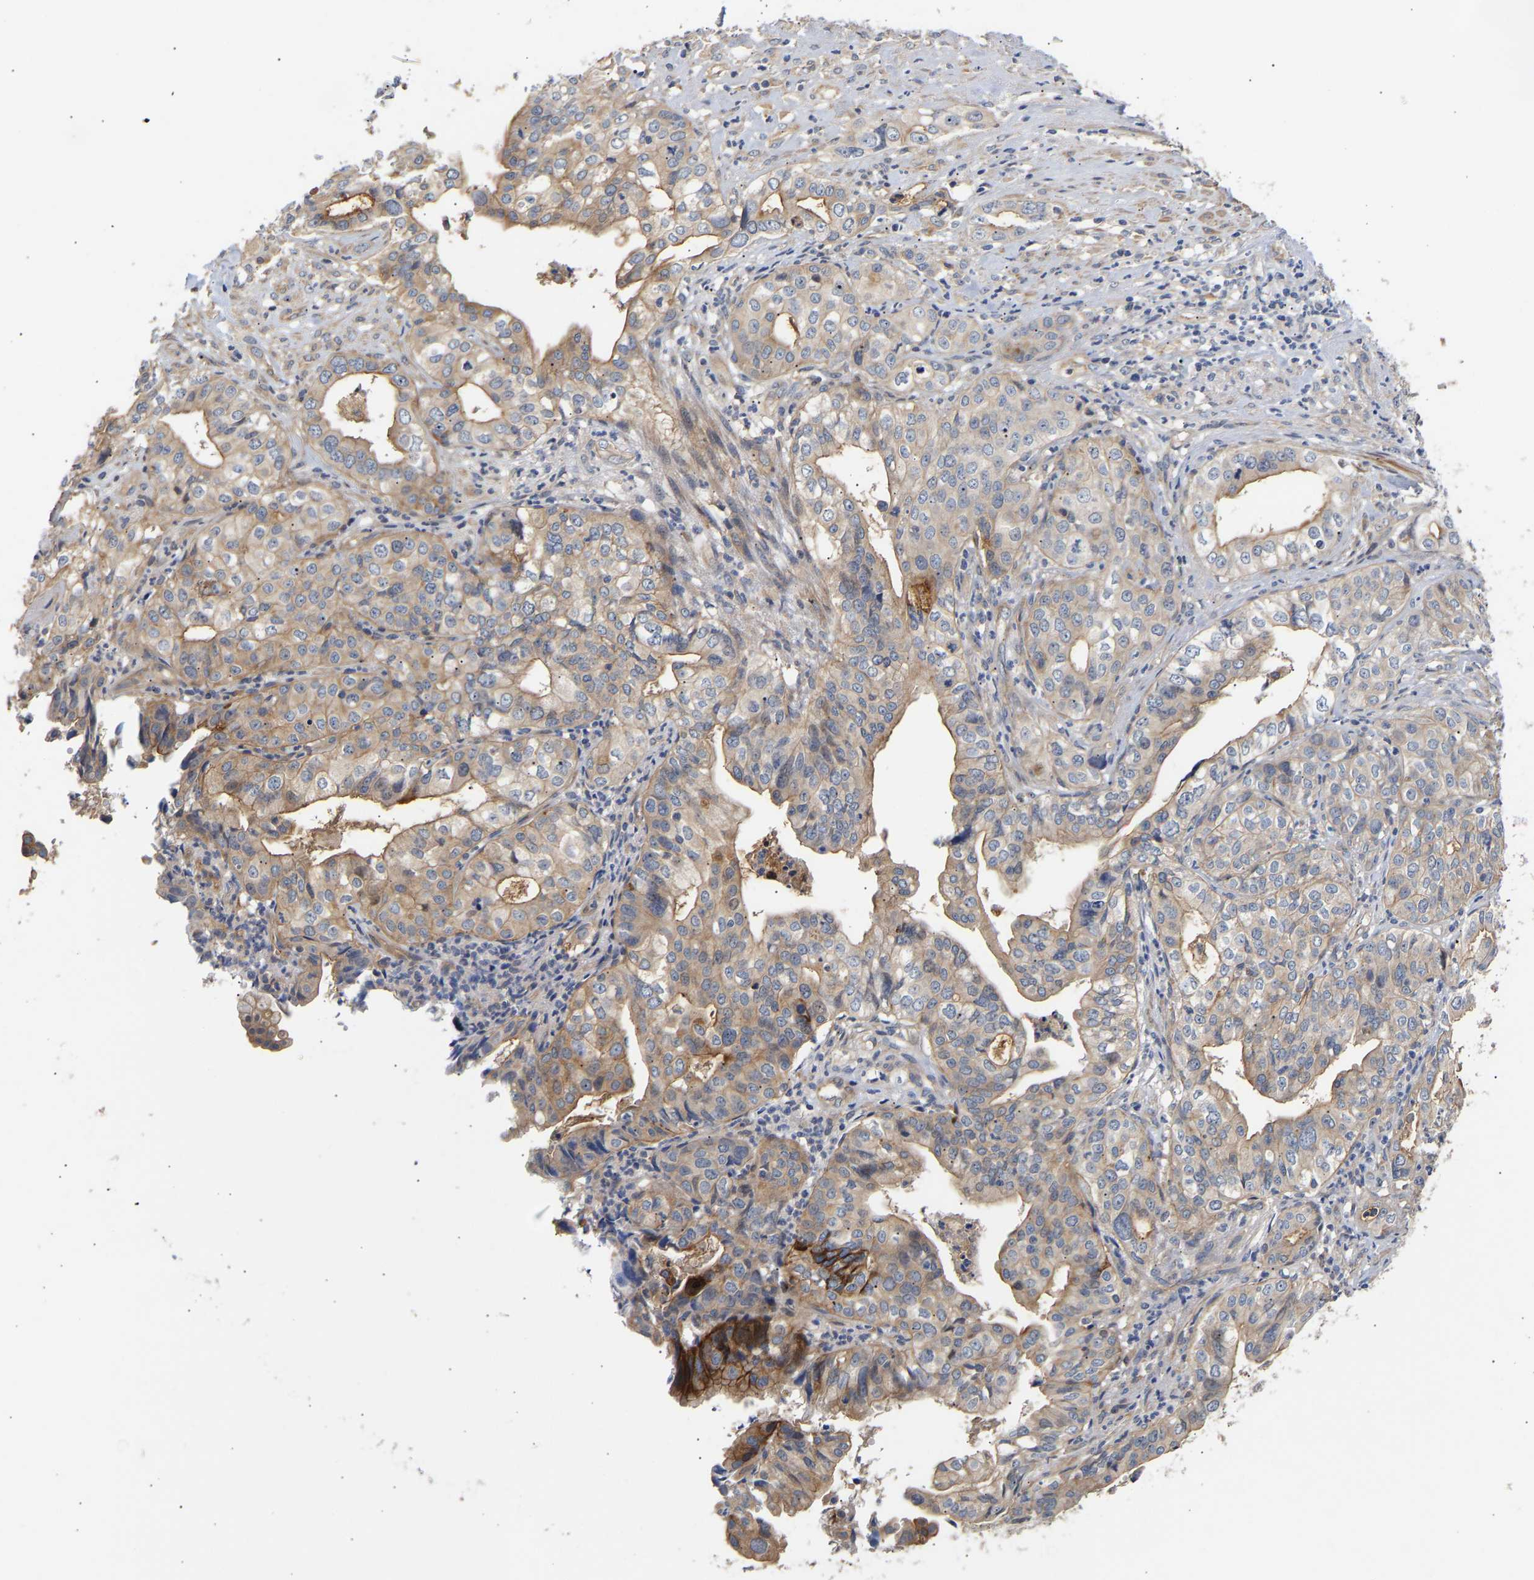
{"staining": {"intensity": "moderate", "quantity": "25%-75%", "location": "cytoplasmic/membranous"}, "tissue": "liver cancer", "cell_type": "Tumor cells", "image_type": "cancer", "snomed": [{"axis": "morphology", "description": "Cholangiocarcinoma"}, {"axis": "topography", "description": "Liver"}], "caption": "Protein expression by immunohistochemistry (IHC) reveals moderate cytoplasmic/membranous expression in about 25%-75% of tumor cells in liver cancer.", "gene": "KASH5", "patient": {"sex": "female", "age": 61}}